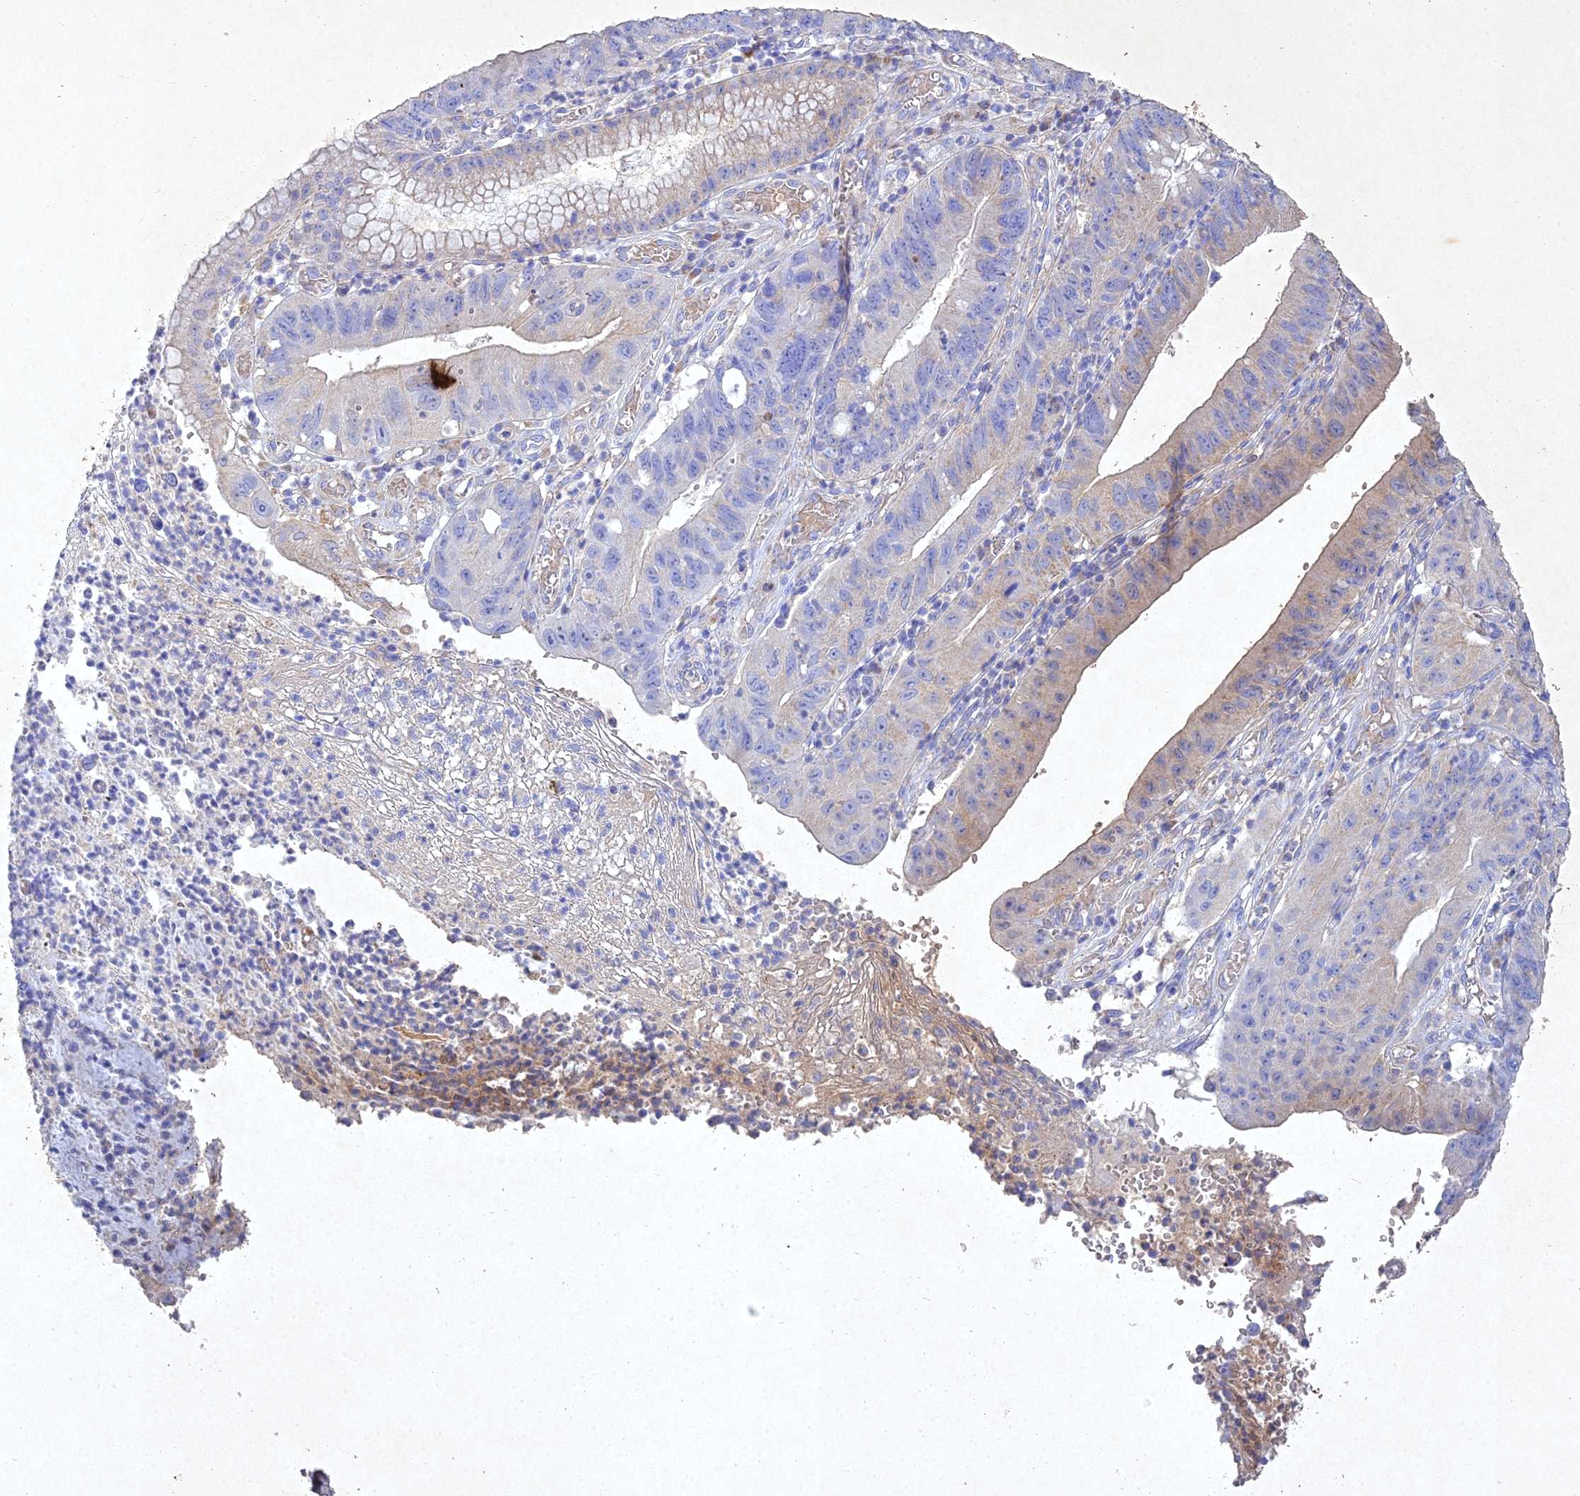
{"staining": {"intensity": "weak", "quantity": "25%-75%", "location": "cytoplasmic/membranous"}, "tissue": "stomach cancer", "cell_type": "Tumor cells", "image_type": "cancer", "snomed": [{"axis": "morphology", "description": "Adenocarcinoma, NOS"}, {"axis": "topography", "description": "Stomach"}], "caption": "About 25%-75% of tumor cells in adenocarcinoma (stomach) show weak cytoplasmic/membranous protein positivity as visualized by brown immunohistochemical staining.", "gene": "NDUFV1", "patient": {"sex": "male", "age": 59}}